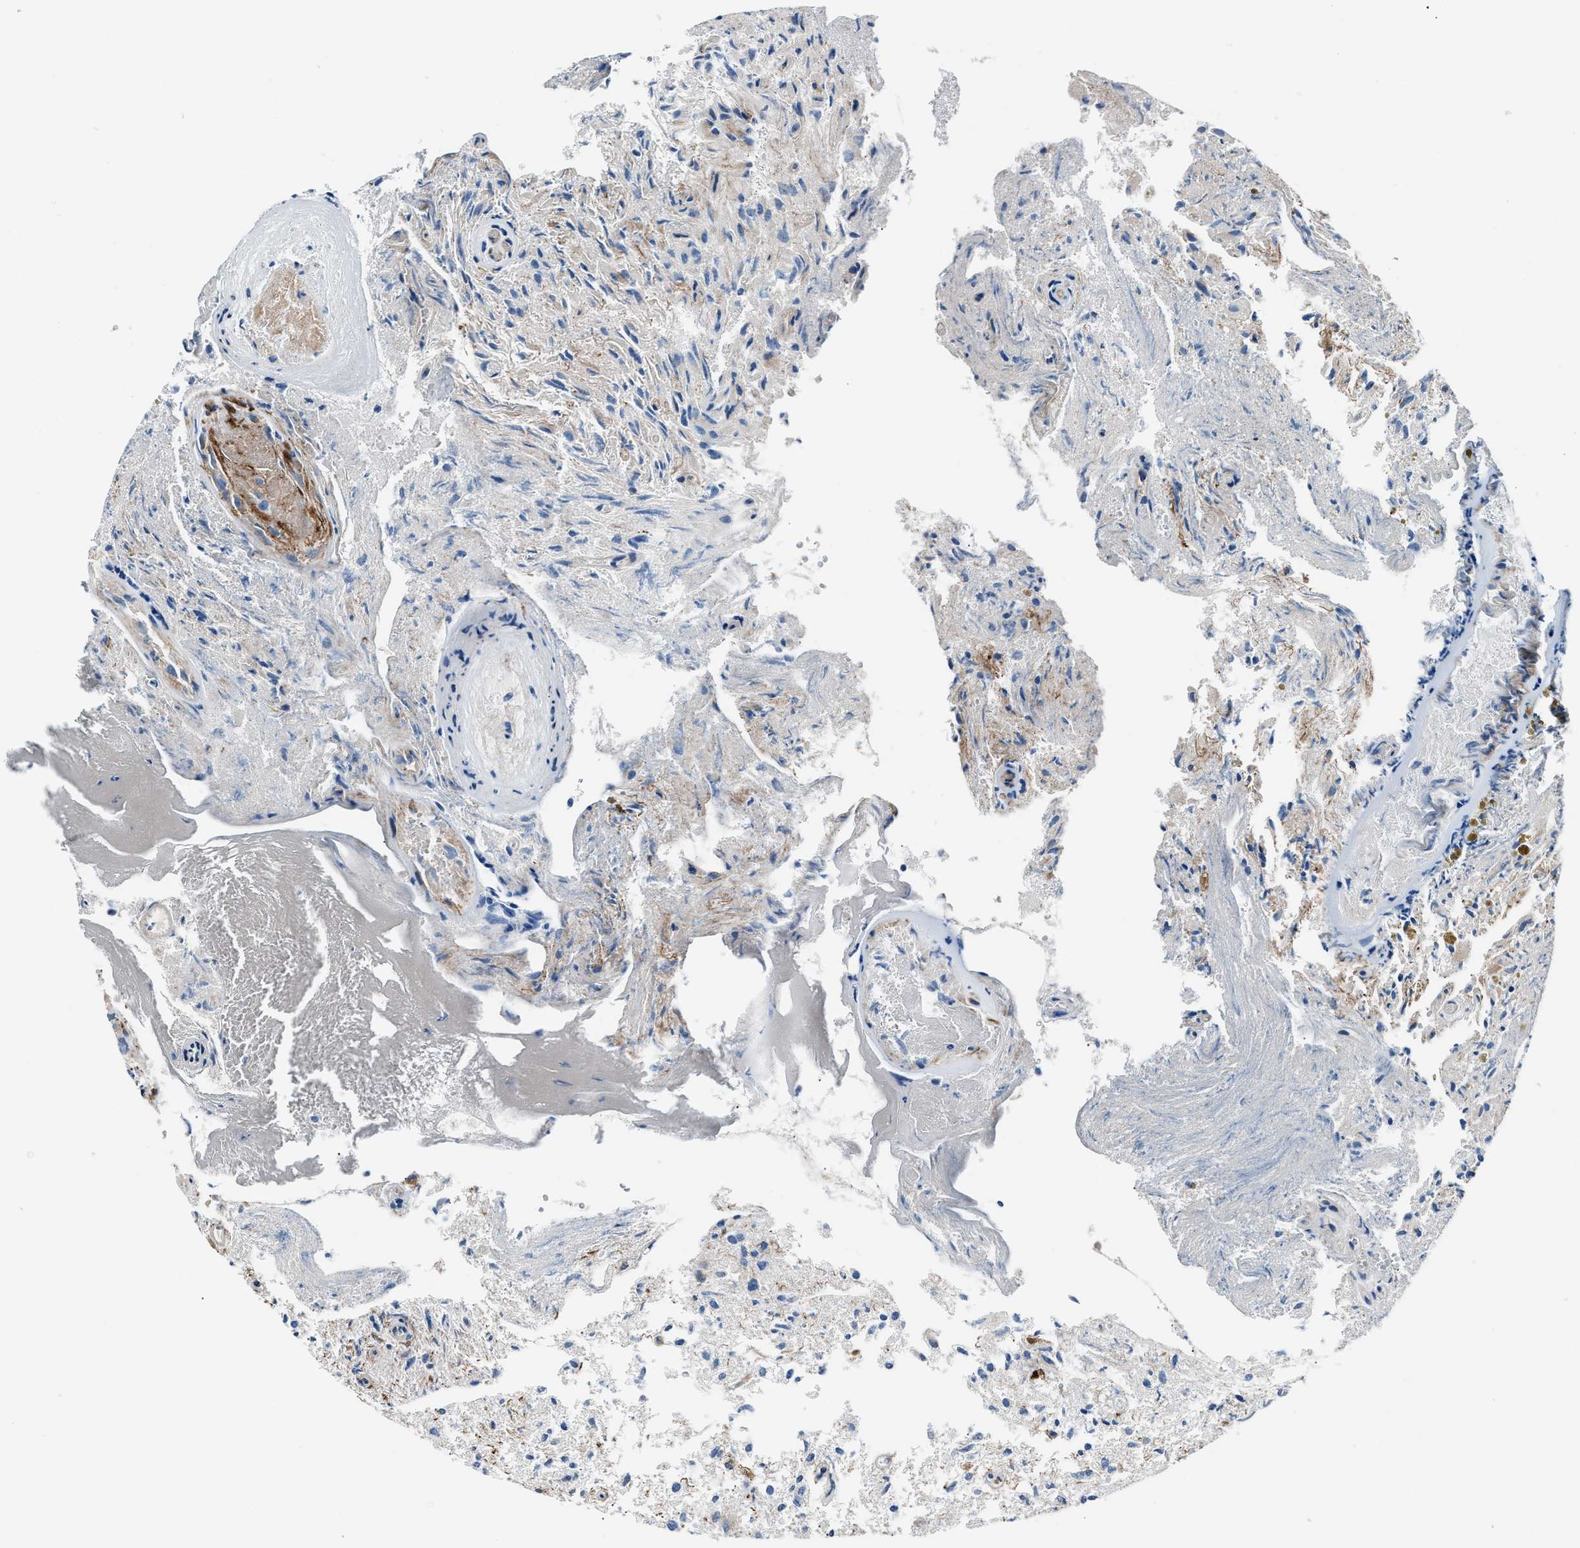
{"staining": {"intensity": "negative", "quantity": "none", "location": "none"}, "tissue": "glioma", "cell_type": "Tumor cells", "image_type": "cancer", "snomed": [{"axis": "morphology", "description": "Glioma, malignant, High grade"}, {"axis": "topography", "description": "Brain"}], "caption": "Tumor cells show no significant protein staining in high-grade glioma (malignant). Nuclei are stained in blue.", "gene": "MPDZ", "patient": {"sex": "female", "age": 59}}